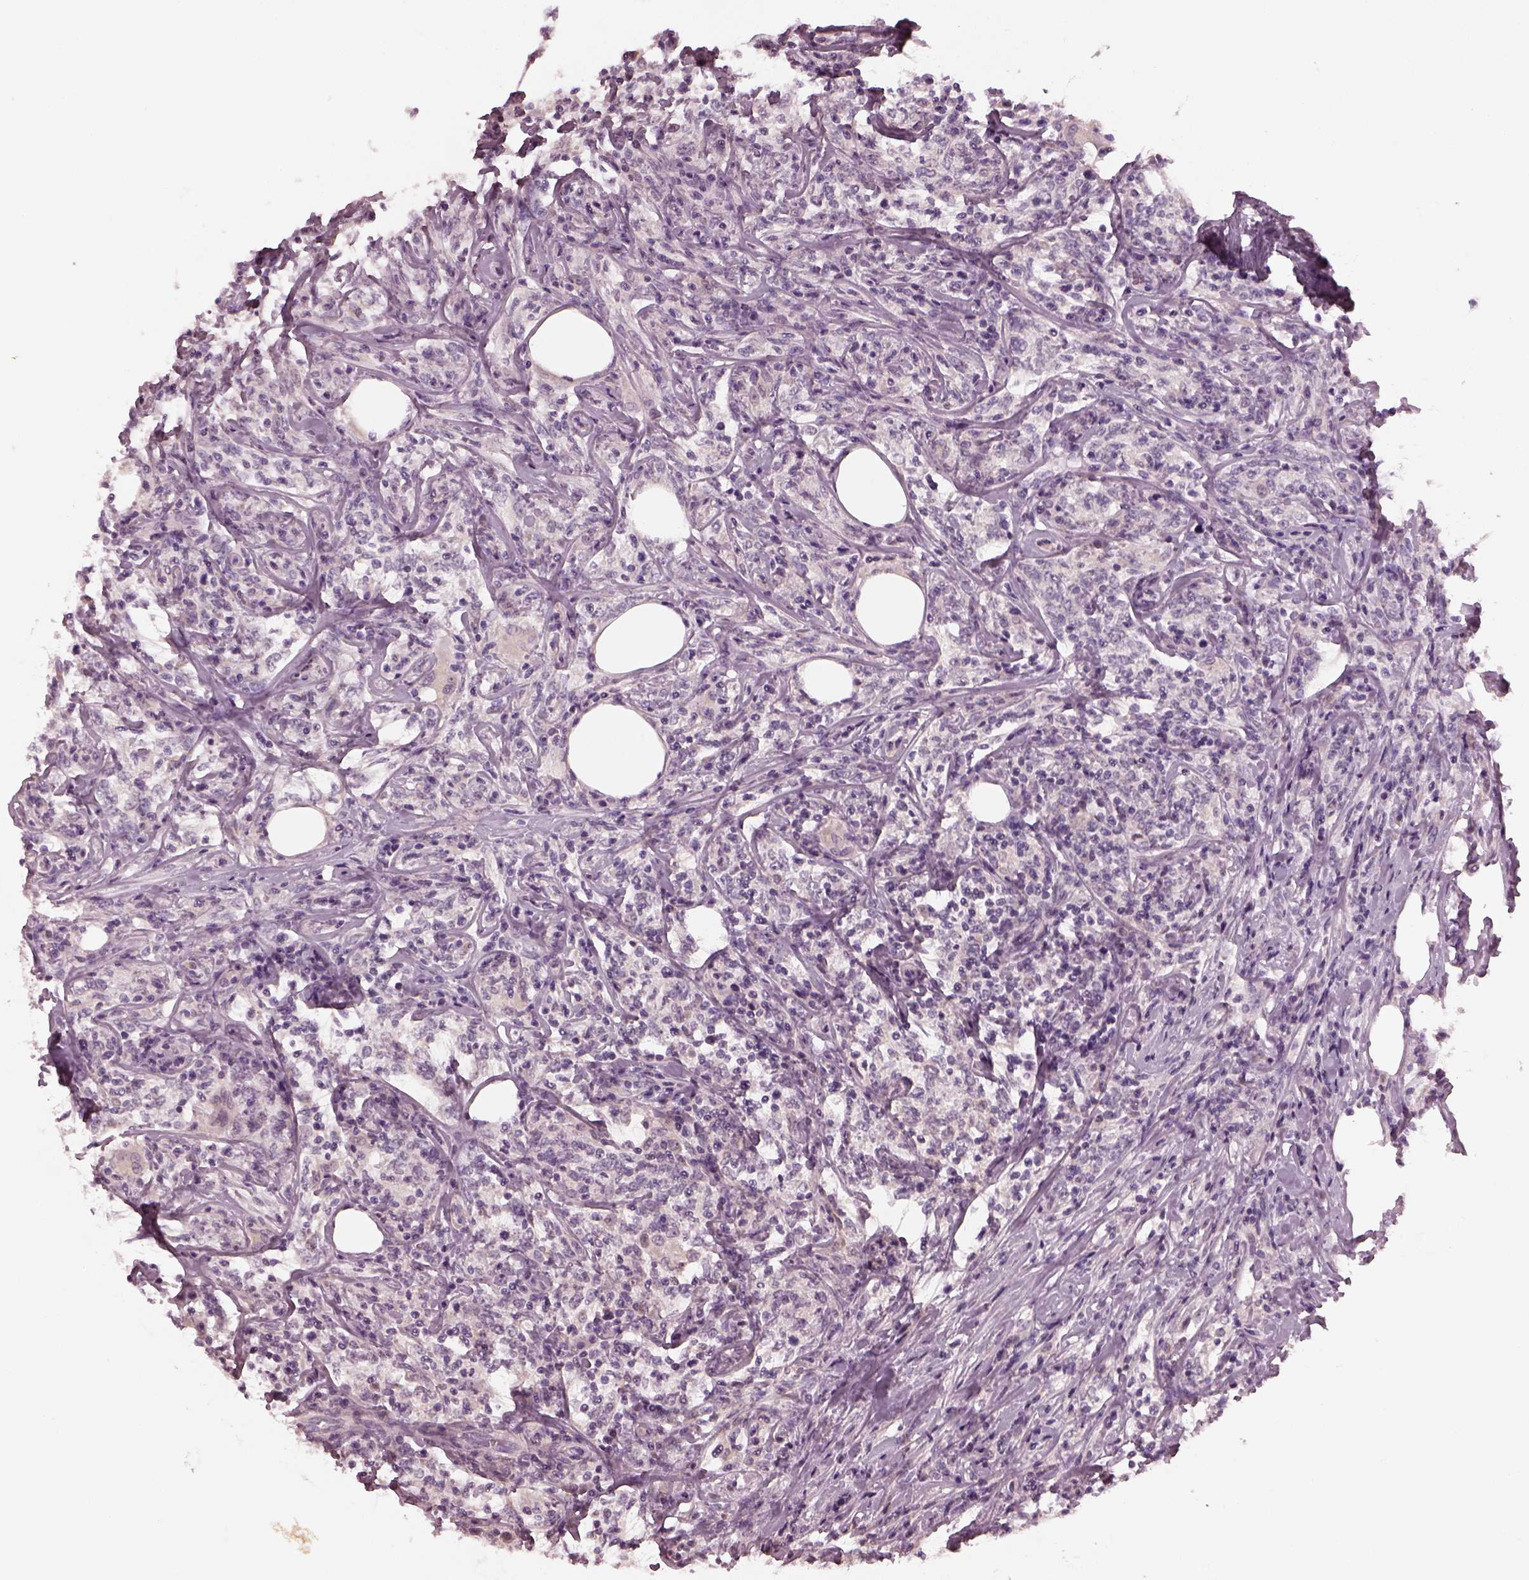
{"staining": {"intensity": "negative", "quantity": "none", "location": "none"}, "tissue": "lymphoma", "cell_type": "Tumor cells", "image_type": "cancer", "snomed": [{"axis": "morphology", "description": "Malignant lymphoma, non-Hodgkin's type, High grade"}, {"axis": "topography", "description": "Lymph node"}], "caption": "This is a photomicrograph of immunohistochemistry staining of malignant lymphoma, non-Hodgkin's type (high-grade), which shows no positivity in tumor cells.", "gene": "RCVRN", "patient": {"sex": "female", "age": 84}}